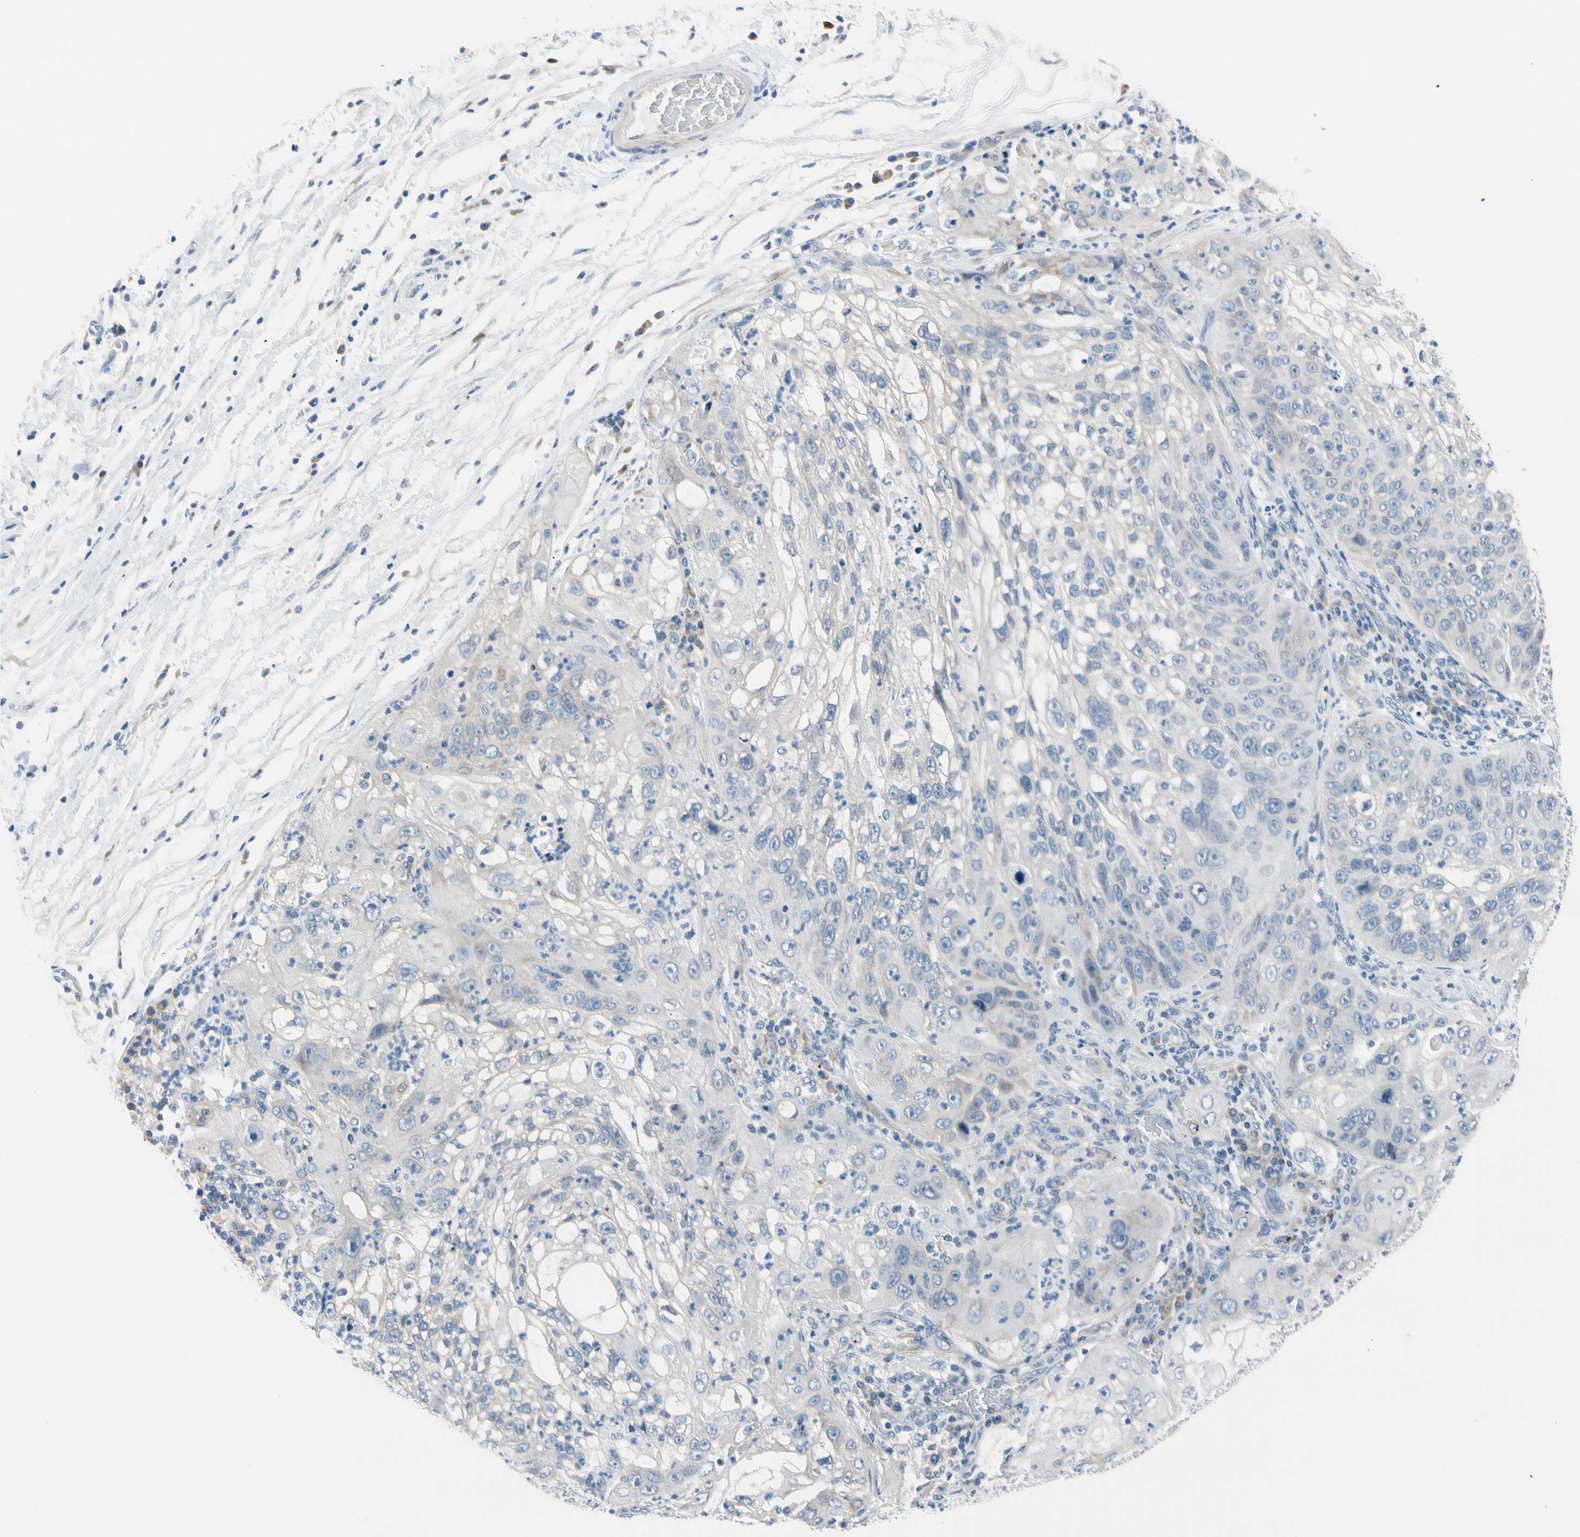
{"staining": {"intensity": "weak", "quantity": "<25%", "location": "cytoplasmic/membranous"}, "tissue": "lung cancer", "cell_type": "Tumor cells", "image_type": "cancer", "snomed": [{"axis": "morphology", "description": "Inflammation, NOS"}, {"axis": "morphology", "description": "Squamous cell carcinoma, NOS"}, {"axis": "topography", "description": "Lymph node"}, {"axis": "topography", "description": "Soft tissue"}, {"axis": "topography", "description": "Lung"}], "caption": "Micrograph shows no significant protein expression in tumor cells of lung cancer.", "gene": "FCER2", "patient": {"sex": "male", "age": 66}}